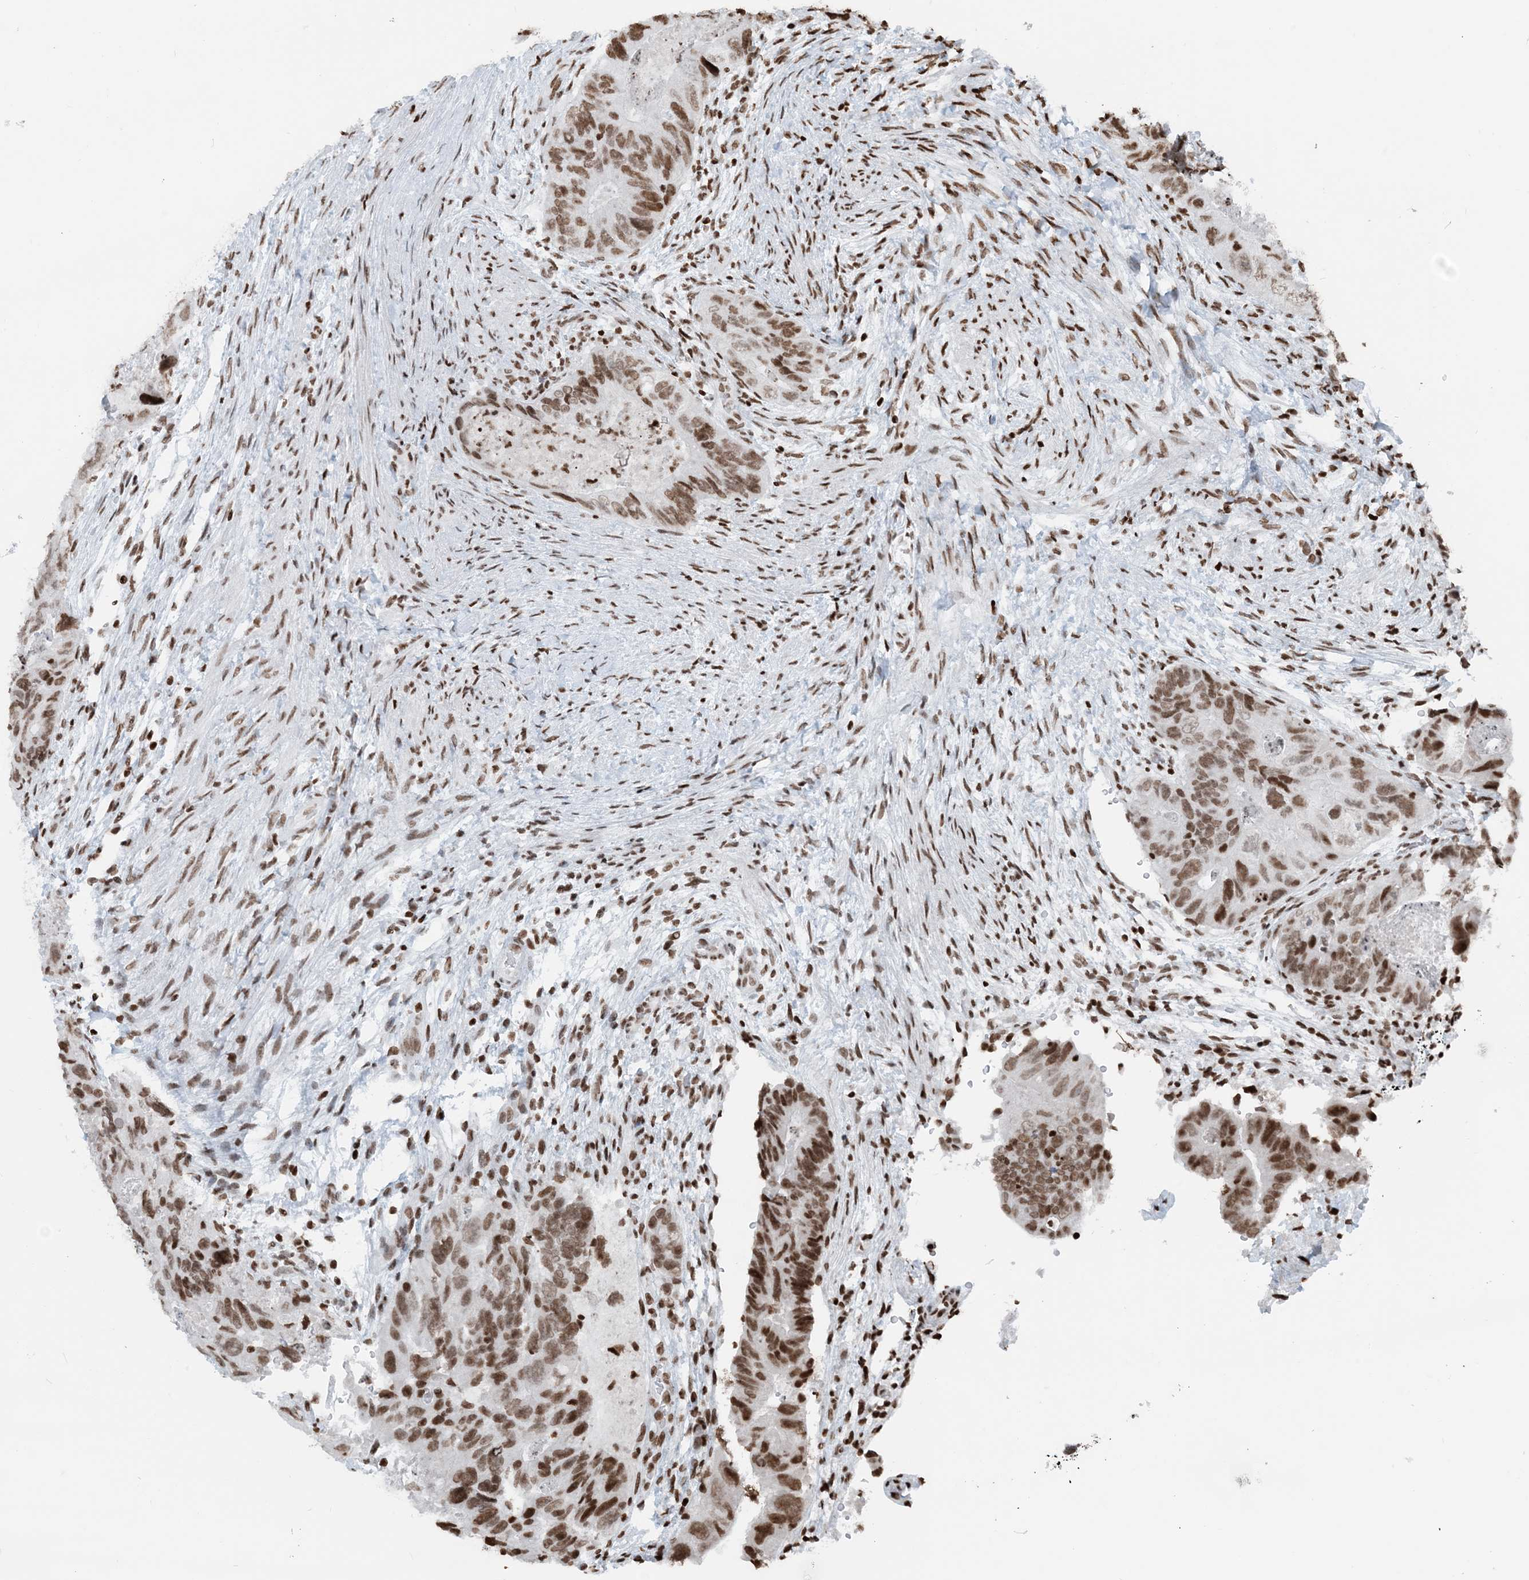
{"staining": {"intensity": "moderate", "quantity": ">75%", "location": "nuclear"}, "tissue": "colorectal cancer", "cell_type": "Tumor cells", "image_type": "cancer", "snomed": [{"axis": "morphology", "description": "Adenocarcinoma, NOS"}, {"axis": "topography", "description": "Rectum"}], "caption": "The micrograph reveals staining of colorectal adenocarcinoma, revealing moderate nuclear protein positivity (brown color) within tumor cells.", "gene": "H3-3B", "patient": {"sex": "male", "age": 63}}